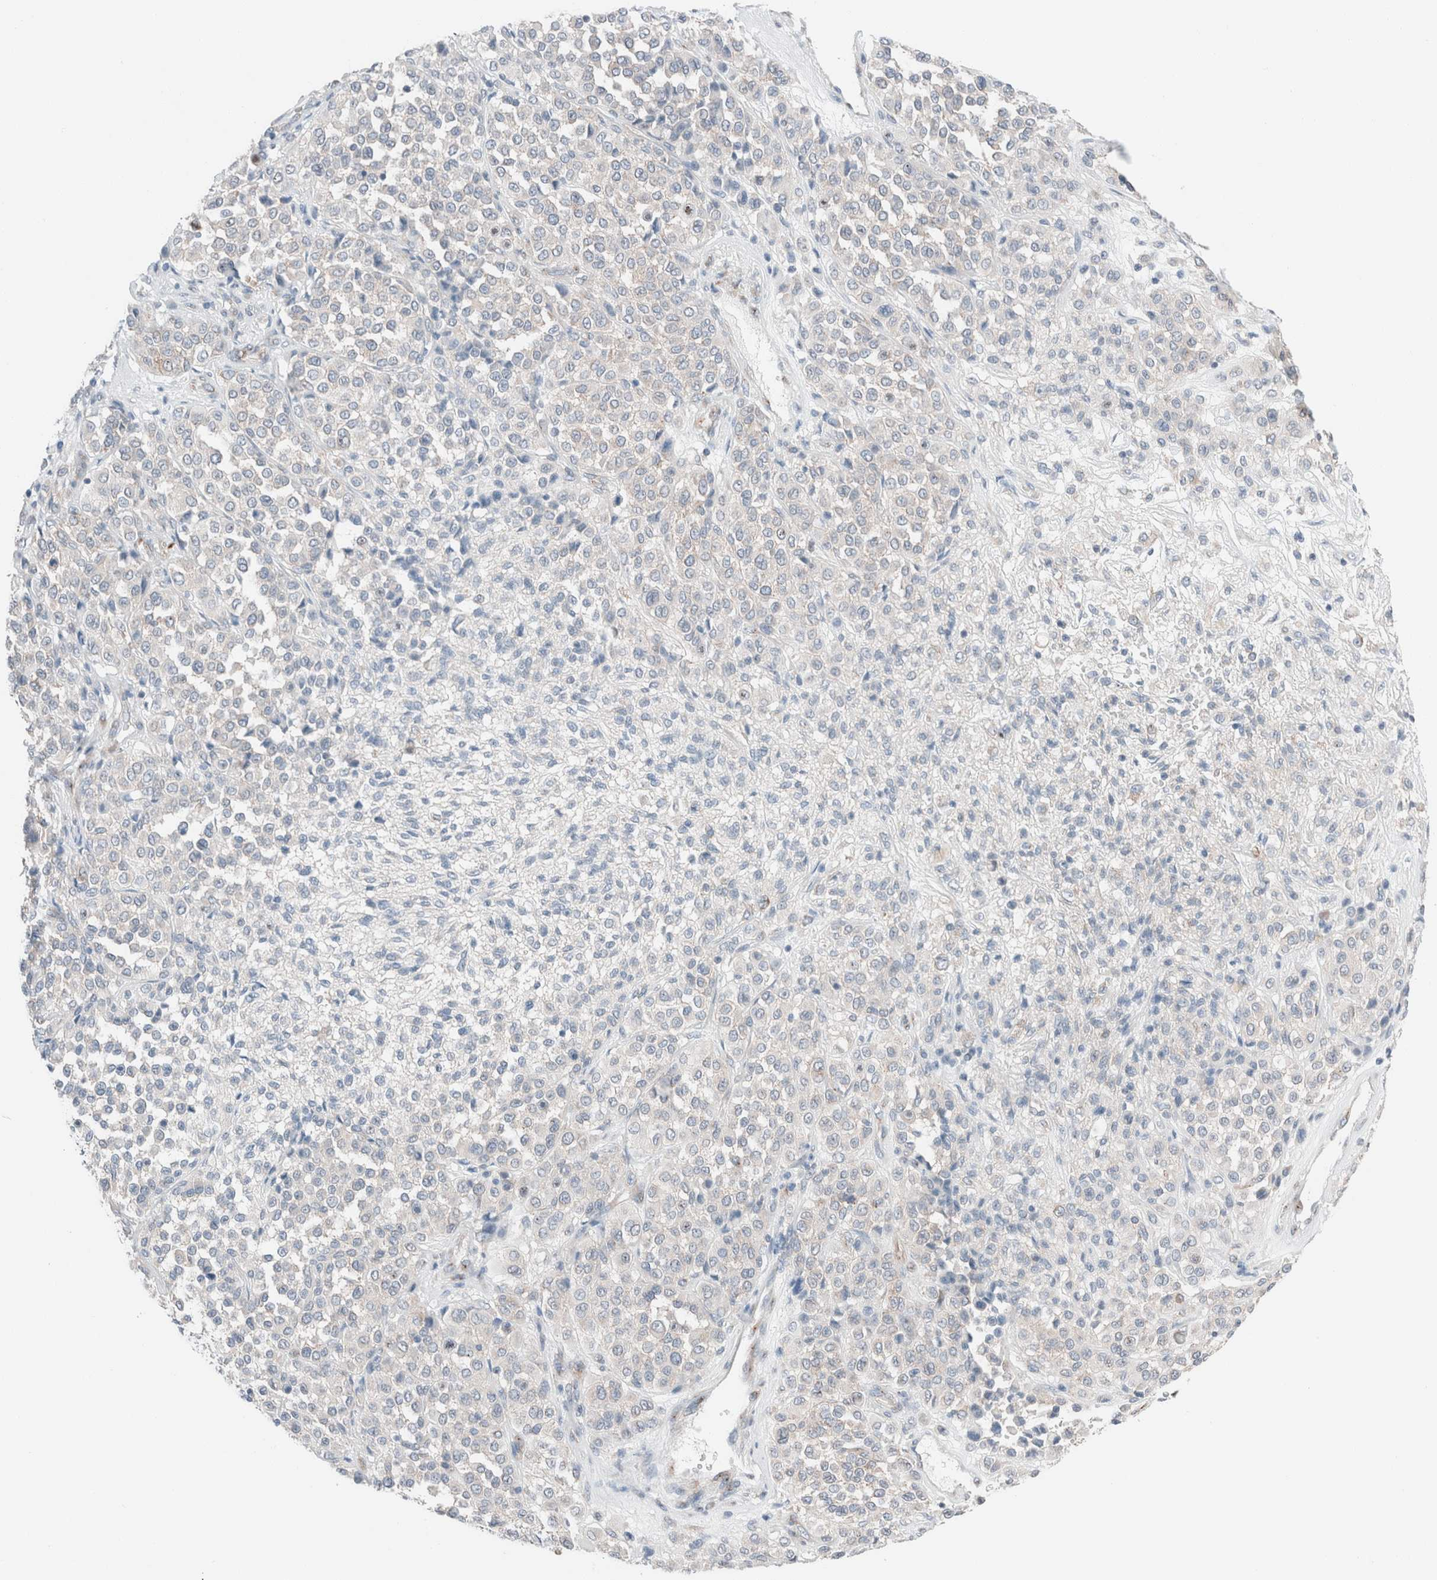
{"staining": {"intensity": "negative", "quantity": "none", "location": "none"}, "tissue": "melanoma", "cell_type": "Tumor cells", "image_type": "cancer", "snomed": [{"axis": "morphology", "description": "Malignant melanoma, Metastatic site"}, {"axis": "topography", "description": "Pancreas"}], "caption": "The photomicrograph demonstrates no significant positivity in tumor cells of melanoma.", "gene": "CASC3", "patient": {"sex": "female", "age": 30}}